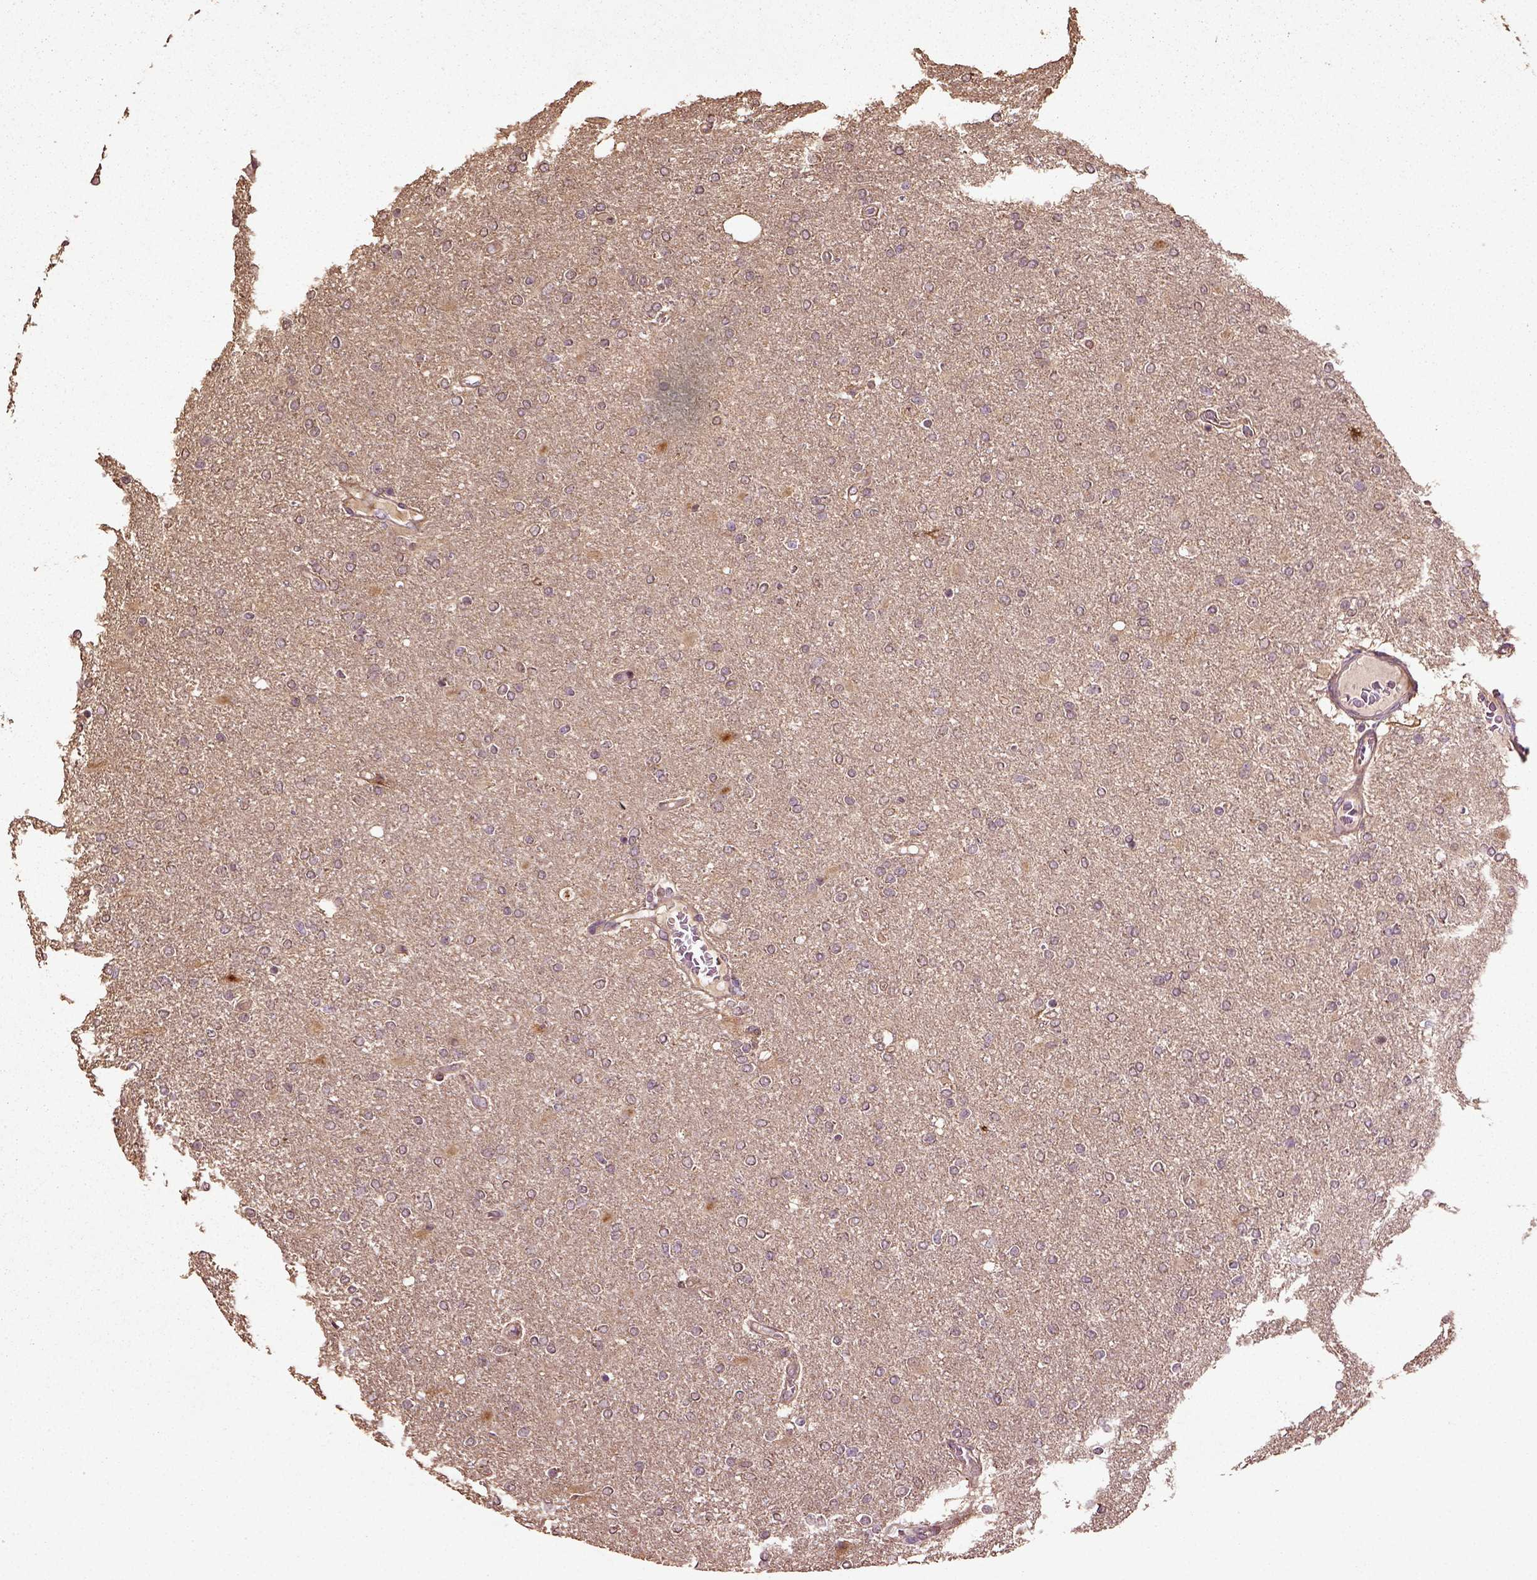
{"staining": {"intensity": "negative", "quantity": "none", "location": "none"}, "tissue": "glioma", "cell_type": "Tumor cells", "image_type": "cancer", "snomed": [{"axis": "morphology", "description": "Glioma, malignant, High grade"}, {"axis": "topography", "description": "Cerebral cortex"}], "caption": "An IHC image of glioma is shown. There is no staining in tumor cells of glioma.", "gene": "ERV3-1", "patient": {"sex": "male", "age": 70}}